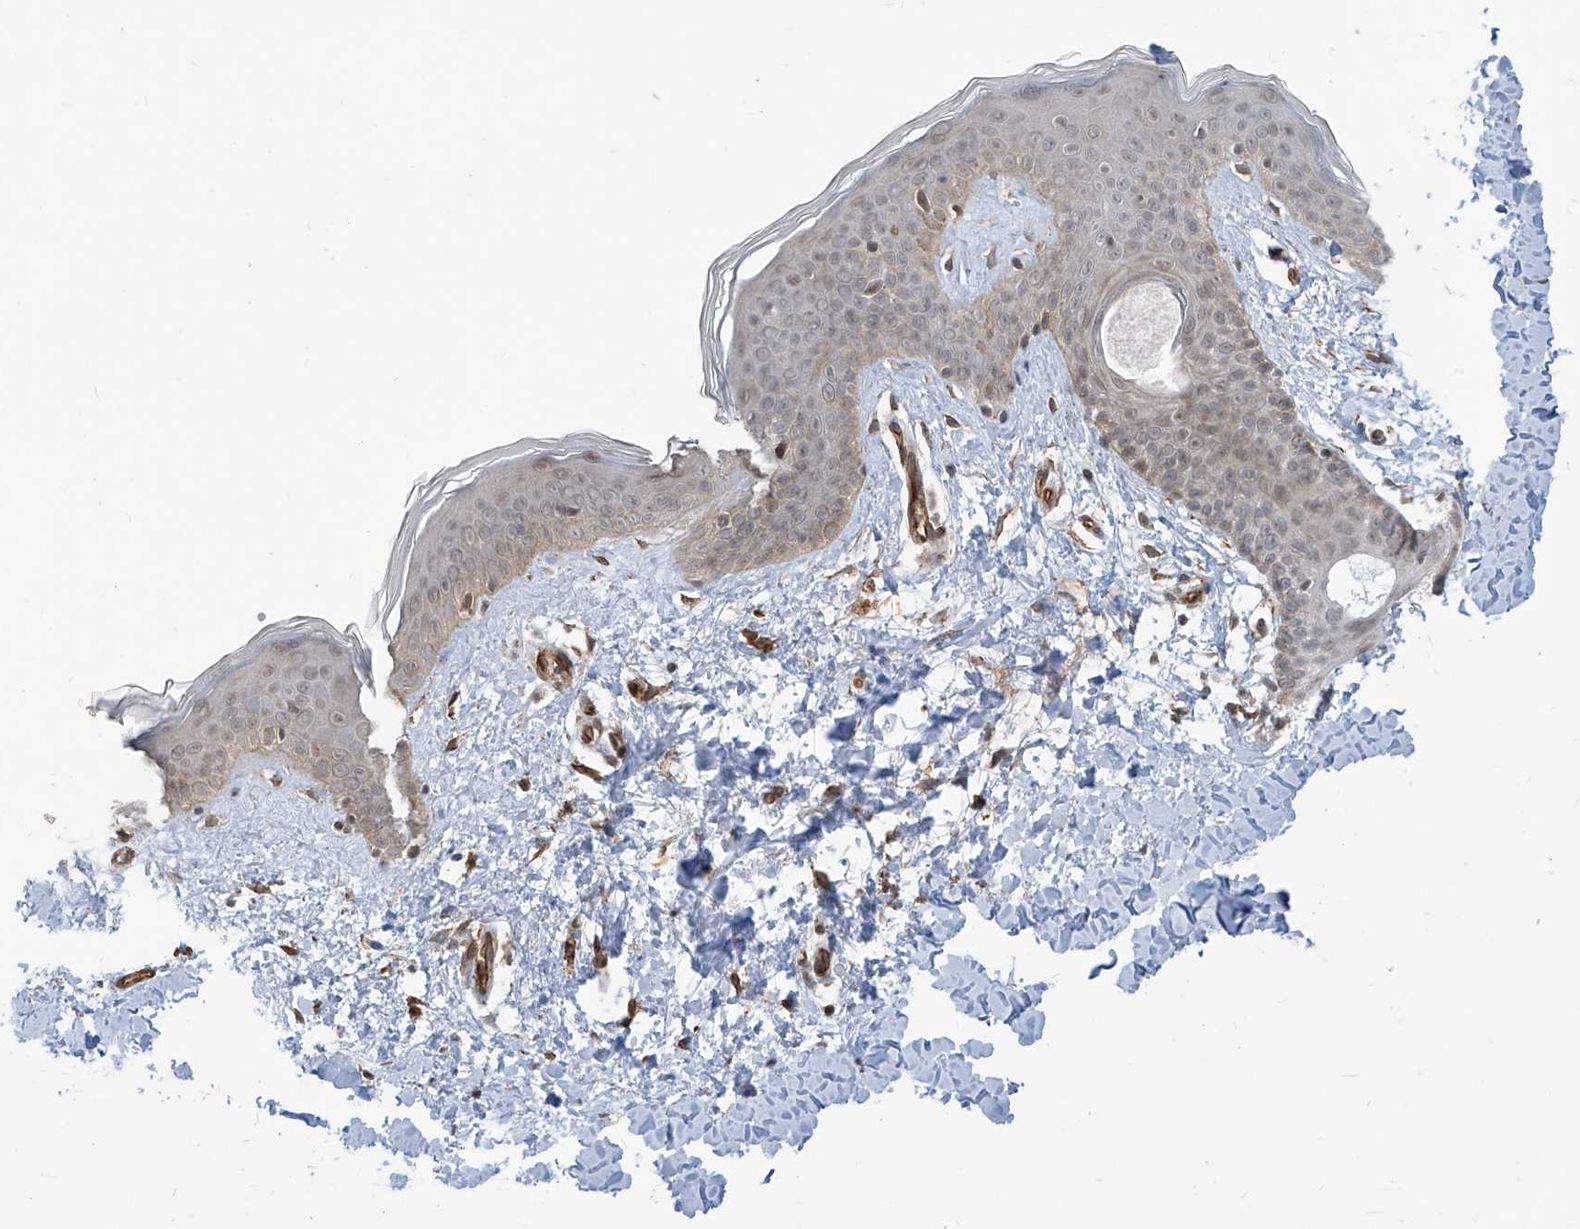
{"staining": {"intensity": "weak", "quantity": "25%-75%", "location": "cytoplasmic/membranous"}, "tissue": "skin", "cell_type": "Fibroblasts", "image_type": "normal", "snomed": [{"axis": "morphology", "description": "Normal tissue, NOS"}, {"axis": "topography", "description": "Skin"}], "caption": "A histopathology image of skin stained for a protein demonstrates weak cytoplasmic/membranous brown staining in fibroblasts. (Brightfield microscopy of DAB IHC at high magnification).", "gene": "METAP1D", "patient": {"sex": "female", "age": 46}}